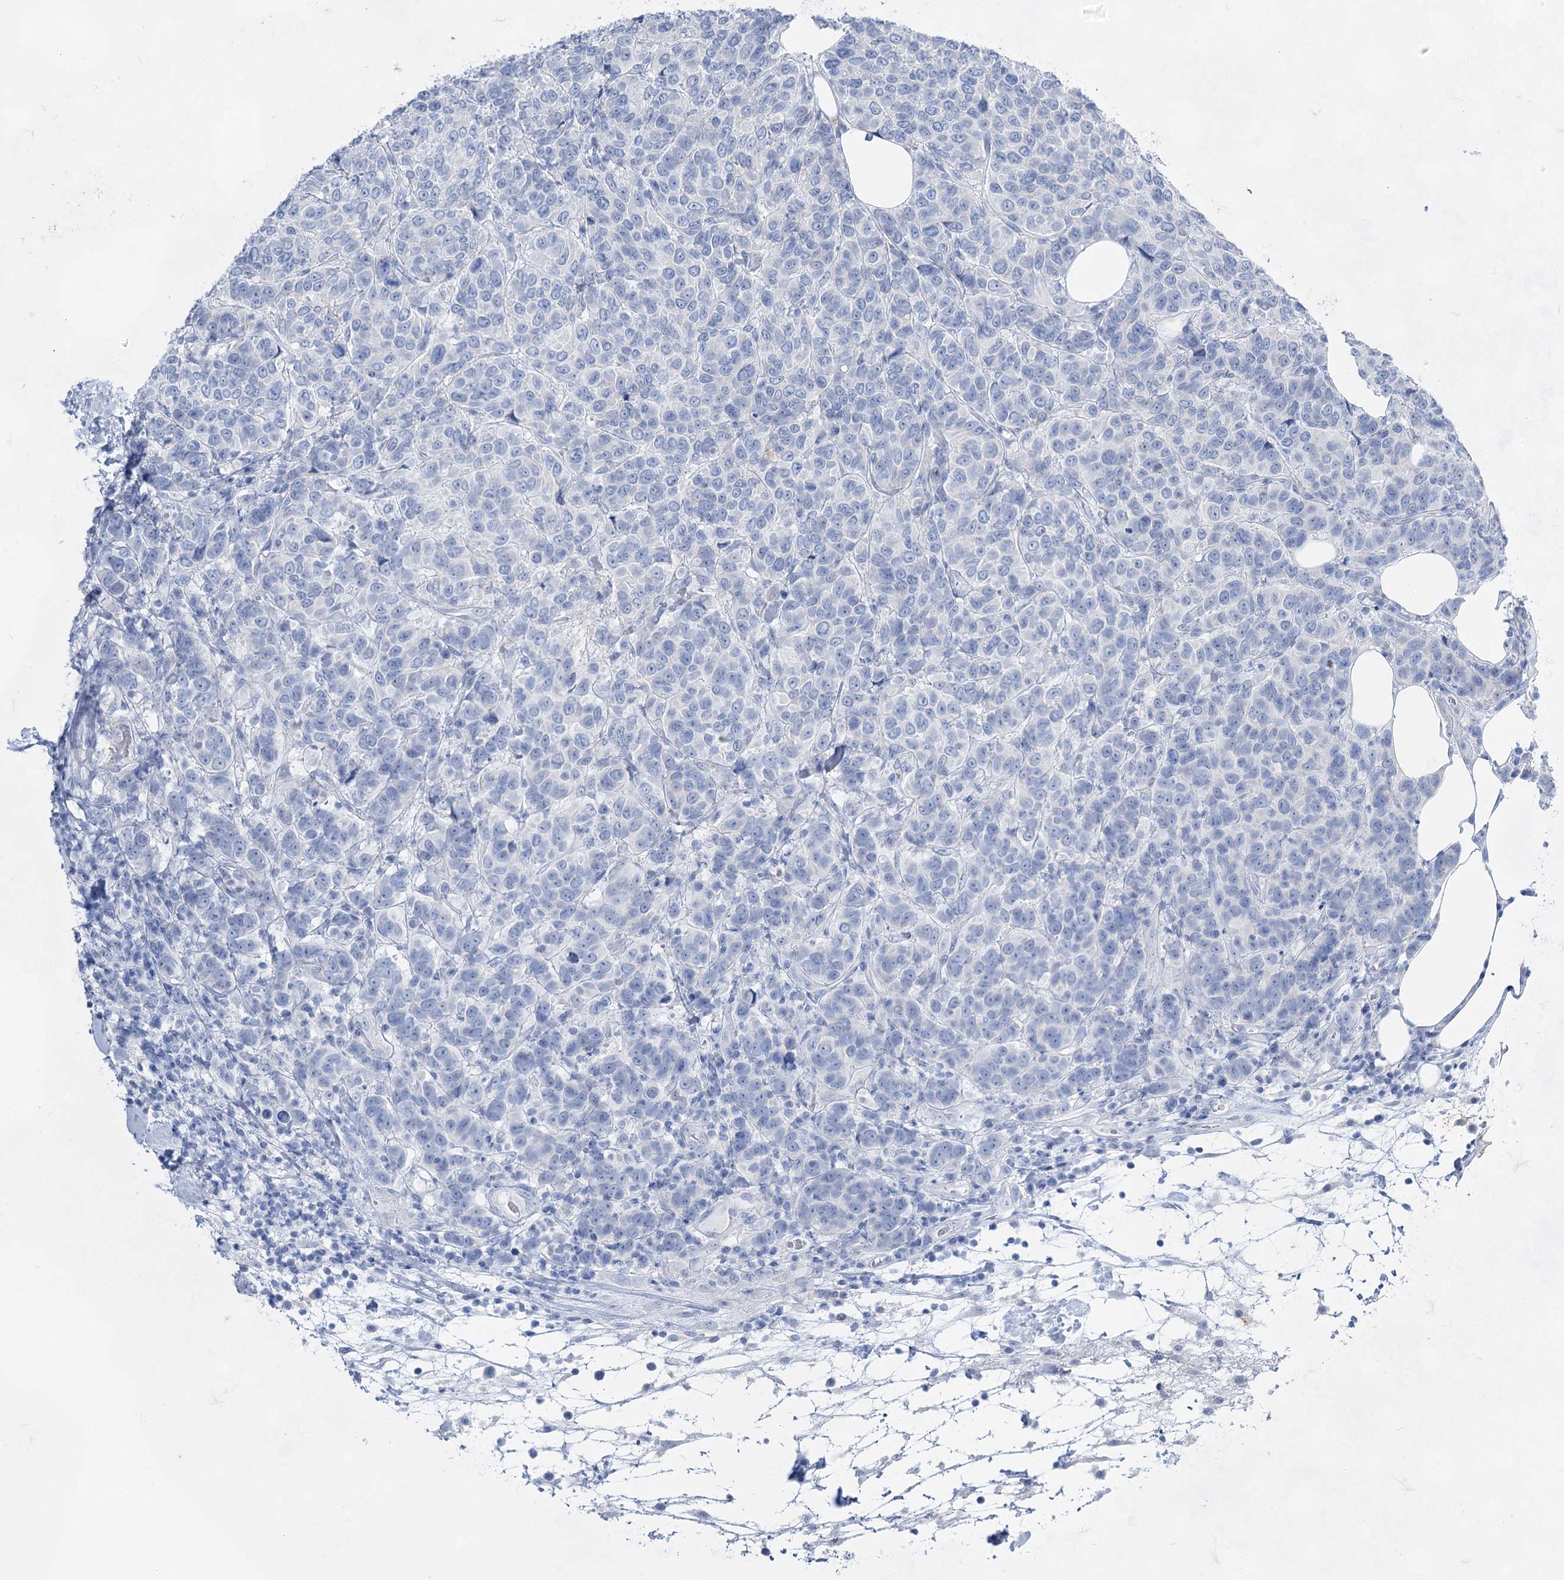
{"staining": {"intensity": "negative", "quantity": "none", "location": "none"}, "tissue": "breast cancer", "cell_type": "Tumor cells", "image_type": "cancer", "snomed": [{"axis": "morphology", "description": "Duct carcinoma"}, {"axis": "topography", "description": "Breast"}], "caption": "Breast infiltrating ductal carcinoma stained for a protein using IHC displays no positivity tumor cells.", "gene": "ACRV1", "patient": {"sex": "female", "age": 55}}